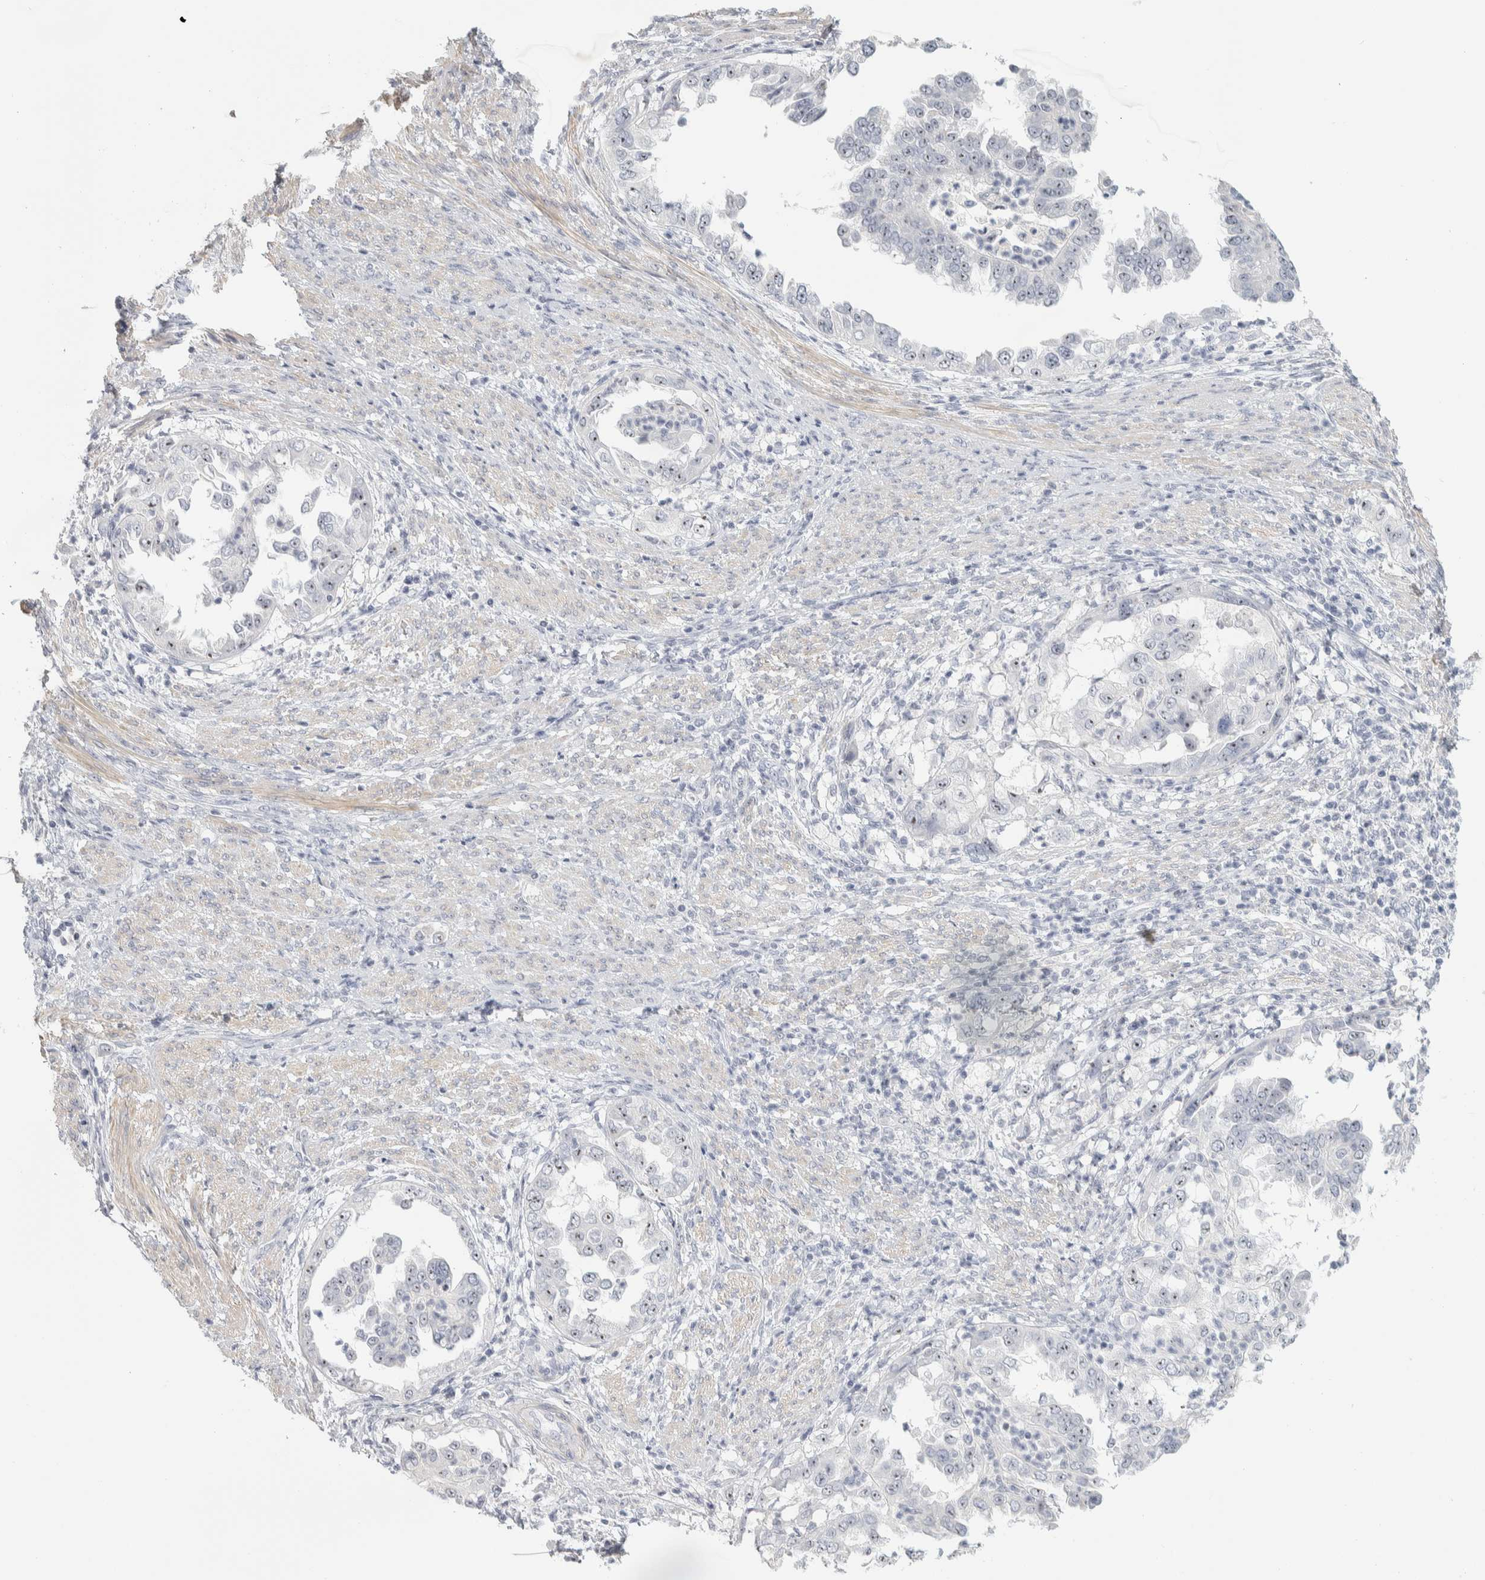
{"staining": {"intensity": "moderate", "quantity": "25%-75%", "location": "nuclear"}, "tissue": "endometrial cancer", "cell_type": "Tumor cells", "image_type": "cancer", "snomed": [{"axis": "morphology", "description": "Adenocarcinoma, NOS"}, {"axis": "topography", "description": "Endometrium"}], "caption": "This histopathology image exhibits adenocarcinoma (endometrial) stained with IHC to label a protein in brown. The nuclear of tumor cells show moderate positivity for the protein. Nuclei are counter-stained blue.", "gene": "DCXR", "patient": {"sex": "female", "age": 85}}